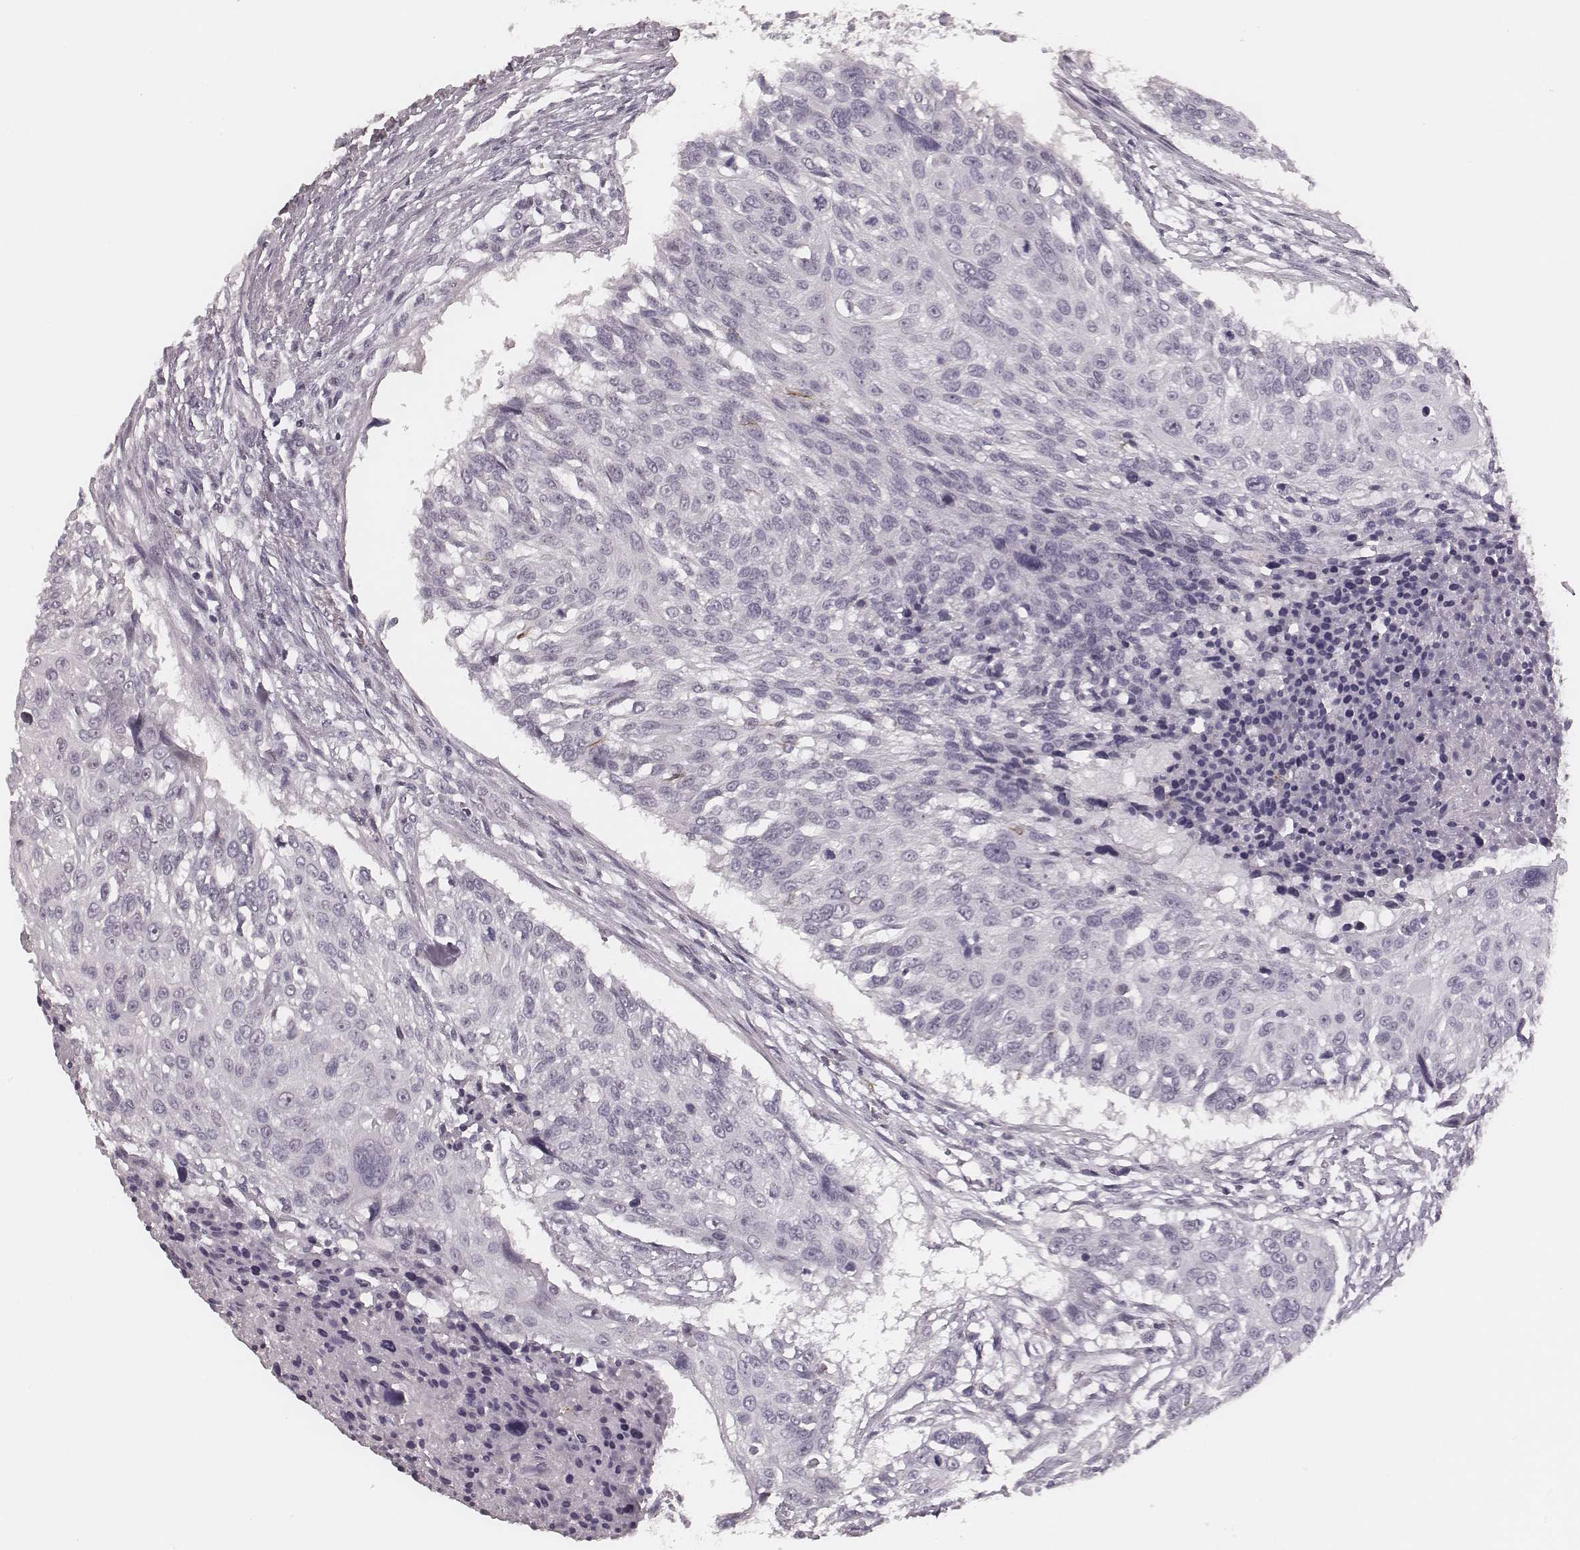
{"staining": {"intensity": "negative", "quantity": "none", "location": "none"}, "tissue": "urothelial cancer", "cell_type": "Tumor cells", "image_type": "cancer", "snomed": [{"axis": "morphology", "description": "Urothelial carcinoma, NOS"}, {"axis": "topography", "description": "Urinary bladder"}], "caption": "Urothelial cancer was stained to show a protein in brown. There is no significant expression in tumor cells.", "gene": "MSX1", "patient": {"sex": "male", "age": 55}}